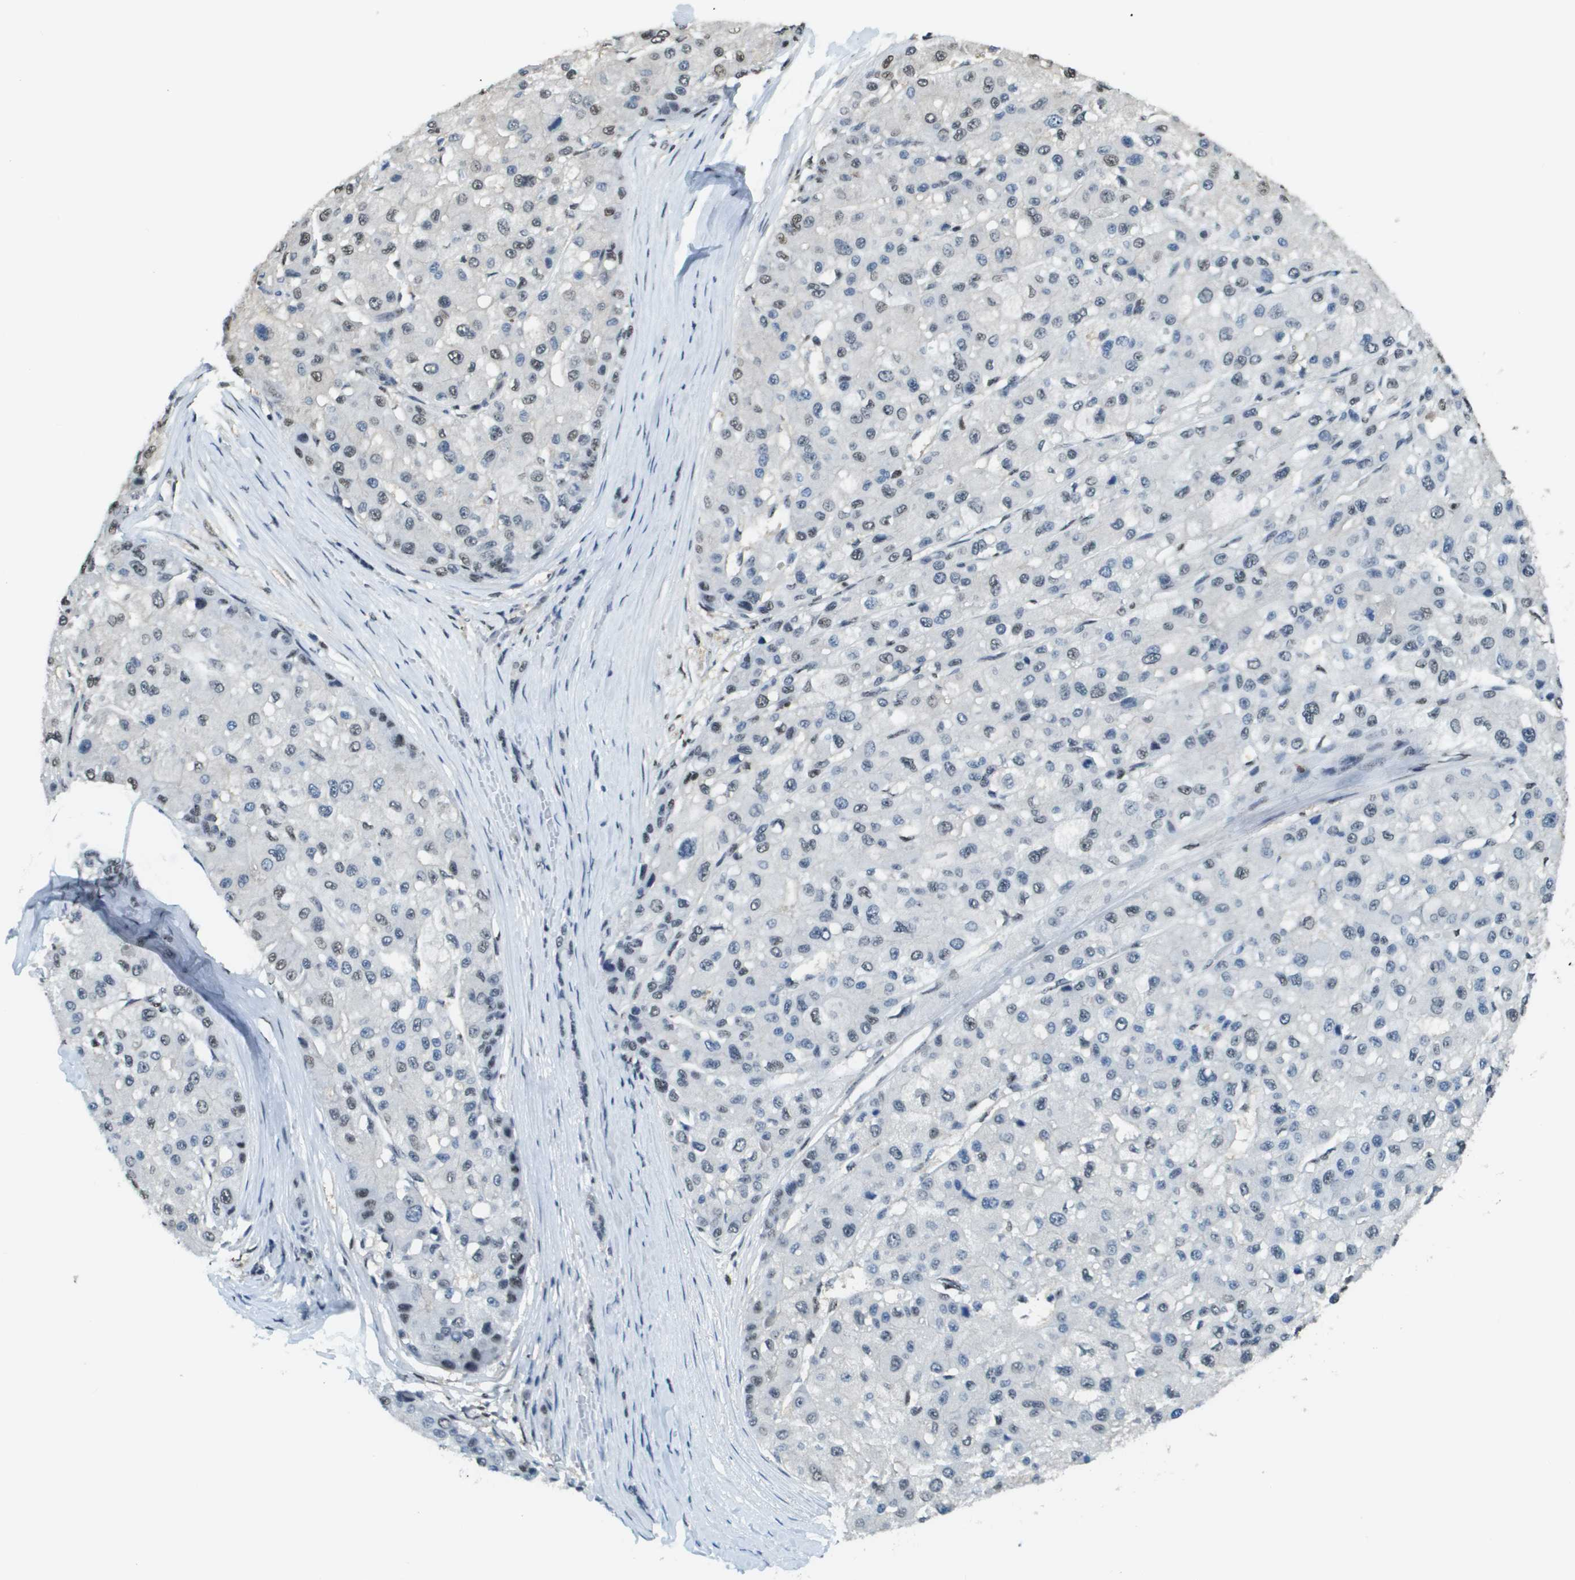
{"staining": {"intensity": "weak", "quantity": "<25%", "location": "nuclear"}, "tissue": "liver cancer", "cell_type": "Tumor cells", "image_type": "cancer", "snomed": [{"axis": "morphology", "description": "Carcinoma, Hepatocellular, NOS"}, {"axis": "topography", "description": "Liver"}], "caption": "Liver cancer (hepatocellular carcinoma) was stained to show a protein in brown. There is no significant expression in tumor cells.", "gene": "SP100", "patient": {"sex": "male", "age": 80}}